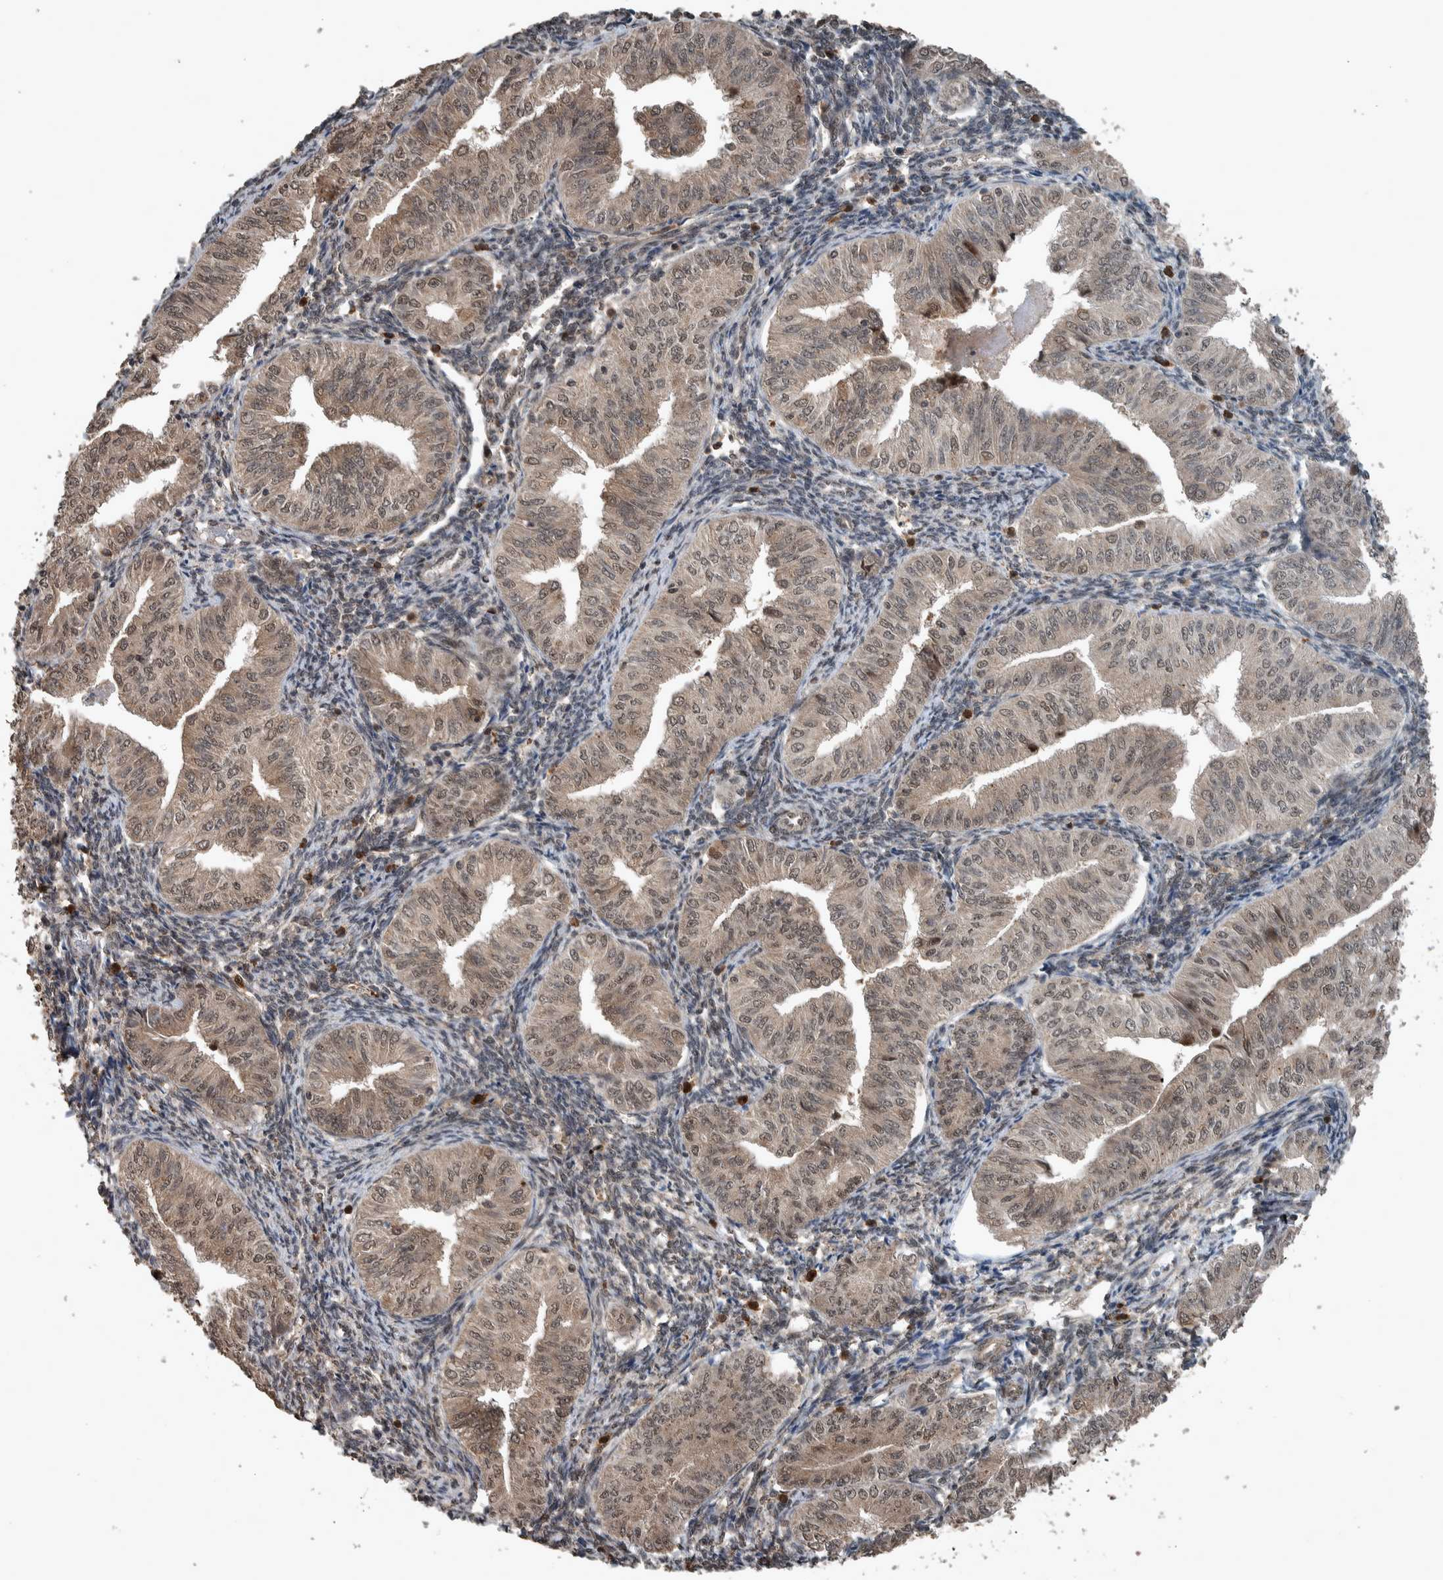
{"staining": {"intensity": "weak", "quantity": ">75%", "location": "cytoplasmic/membranous,nuclear"}, "tissue": "endometrial cancer", "cell_type": "Tumor cells", "image_type": "cancer", "snomed": [{"axis": "morphology", "description": "Normal tissue, NOS"}, {"axis": "morphology", "description": "Adenocarcinoma, NOS"}, {"axis": "topography", "description": "Endometrium"}], "caption": "Brown immunohistochemical staining in human endometrial cancer reveals weak cytoplasmic/membranous and nuclear staining in about >75% of tumor cells.", "gene": "MYO1E", "patient": {"sex": "female", "age": 53}}